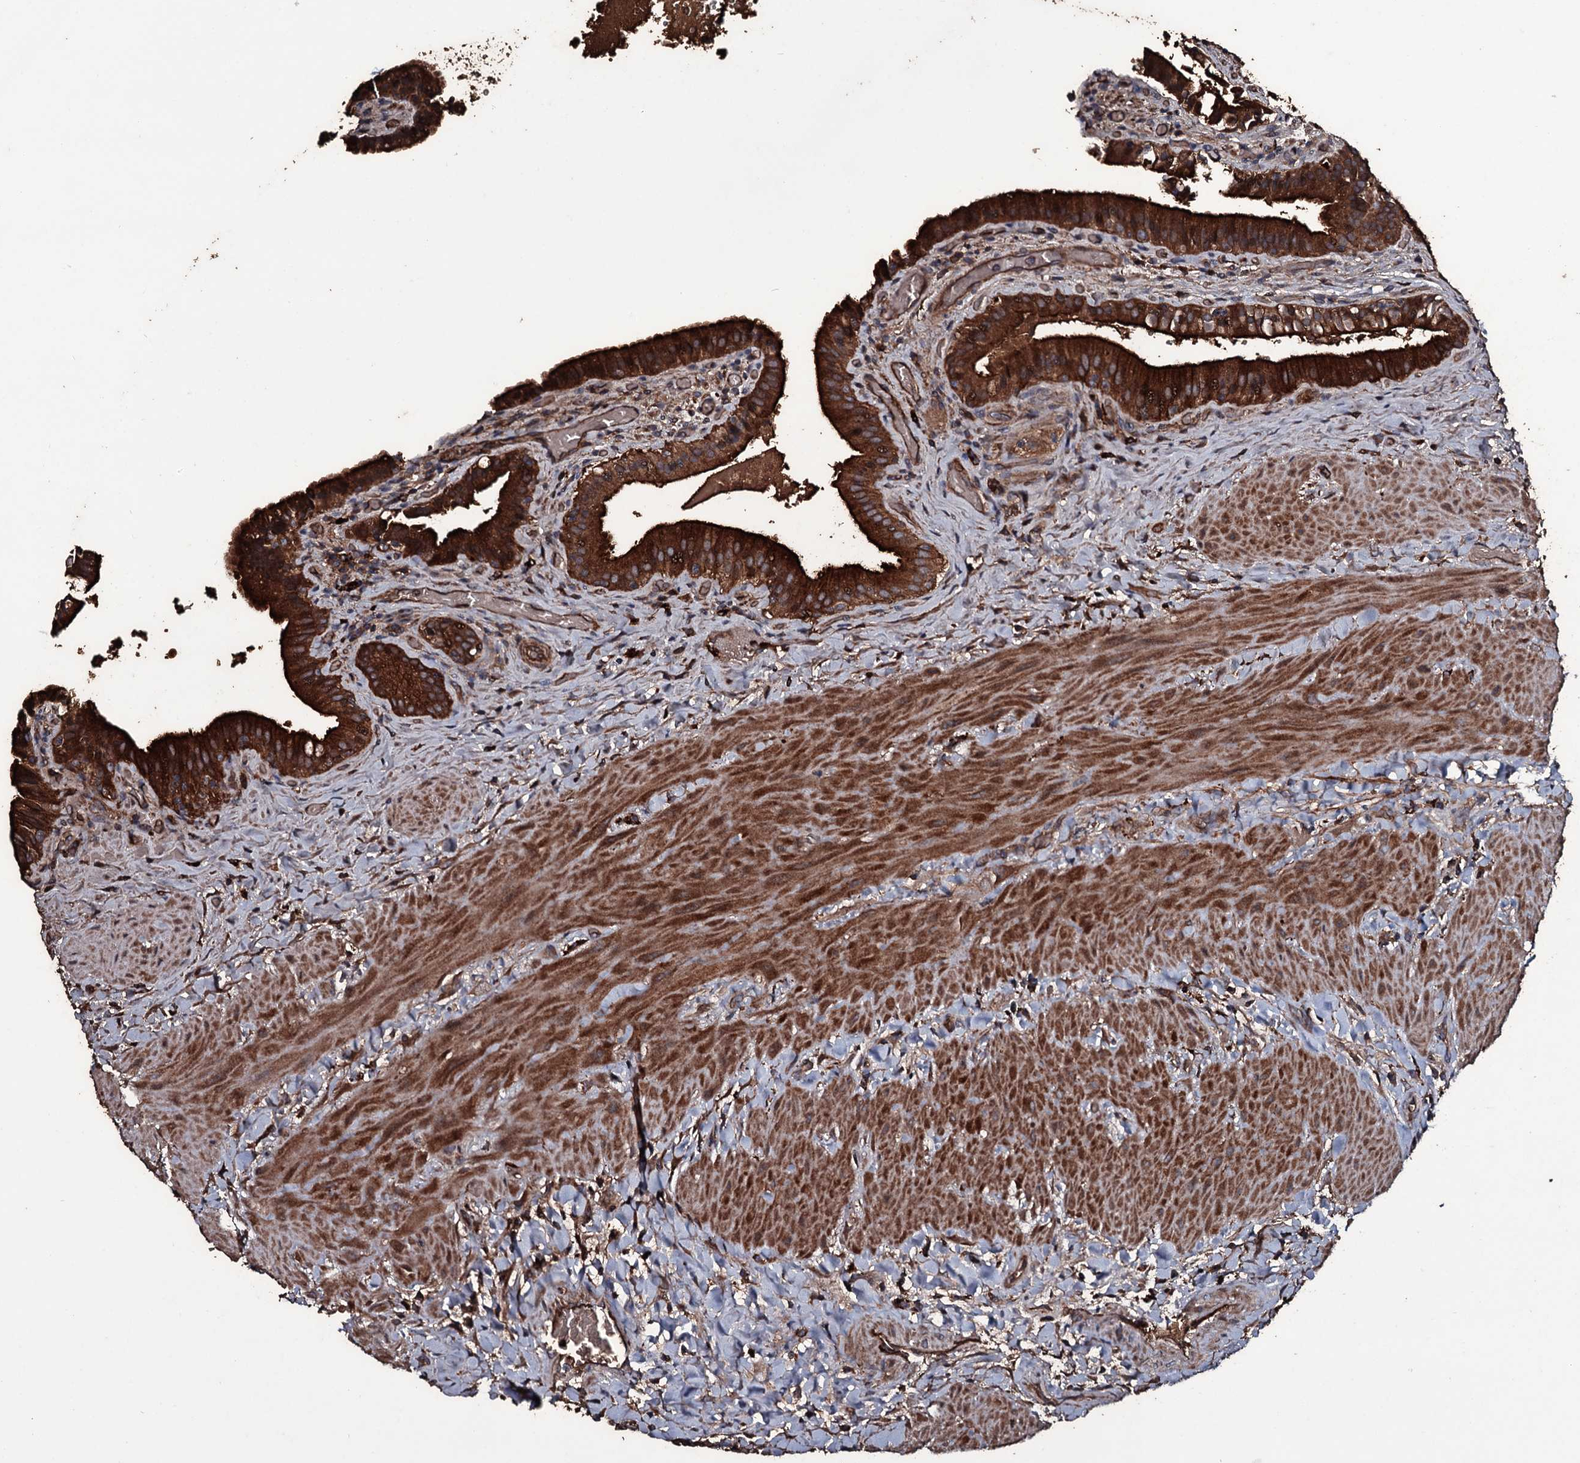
{"staining": {"intensity": "strong", "quantity": ">75%", "location": "cytoplasmic/membranous"}, "tissue": "gallbladder", "cell_type": "Glandular cells", "image_type": "normal", "snomed": [{"axis": "morphology", "description": "Normal tissue, NOS"}, {"axis": "topography", "description": "Gallbladder"}], "caption": "Strong cytoplasmic/membranous staining for a protein is present in about >75% of glandular cells of unremarkable gallbladder using IHC.", "gene": "ZSWIM8", "patient": {"sex": "male", "age": 24}}